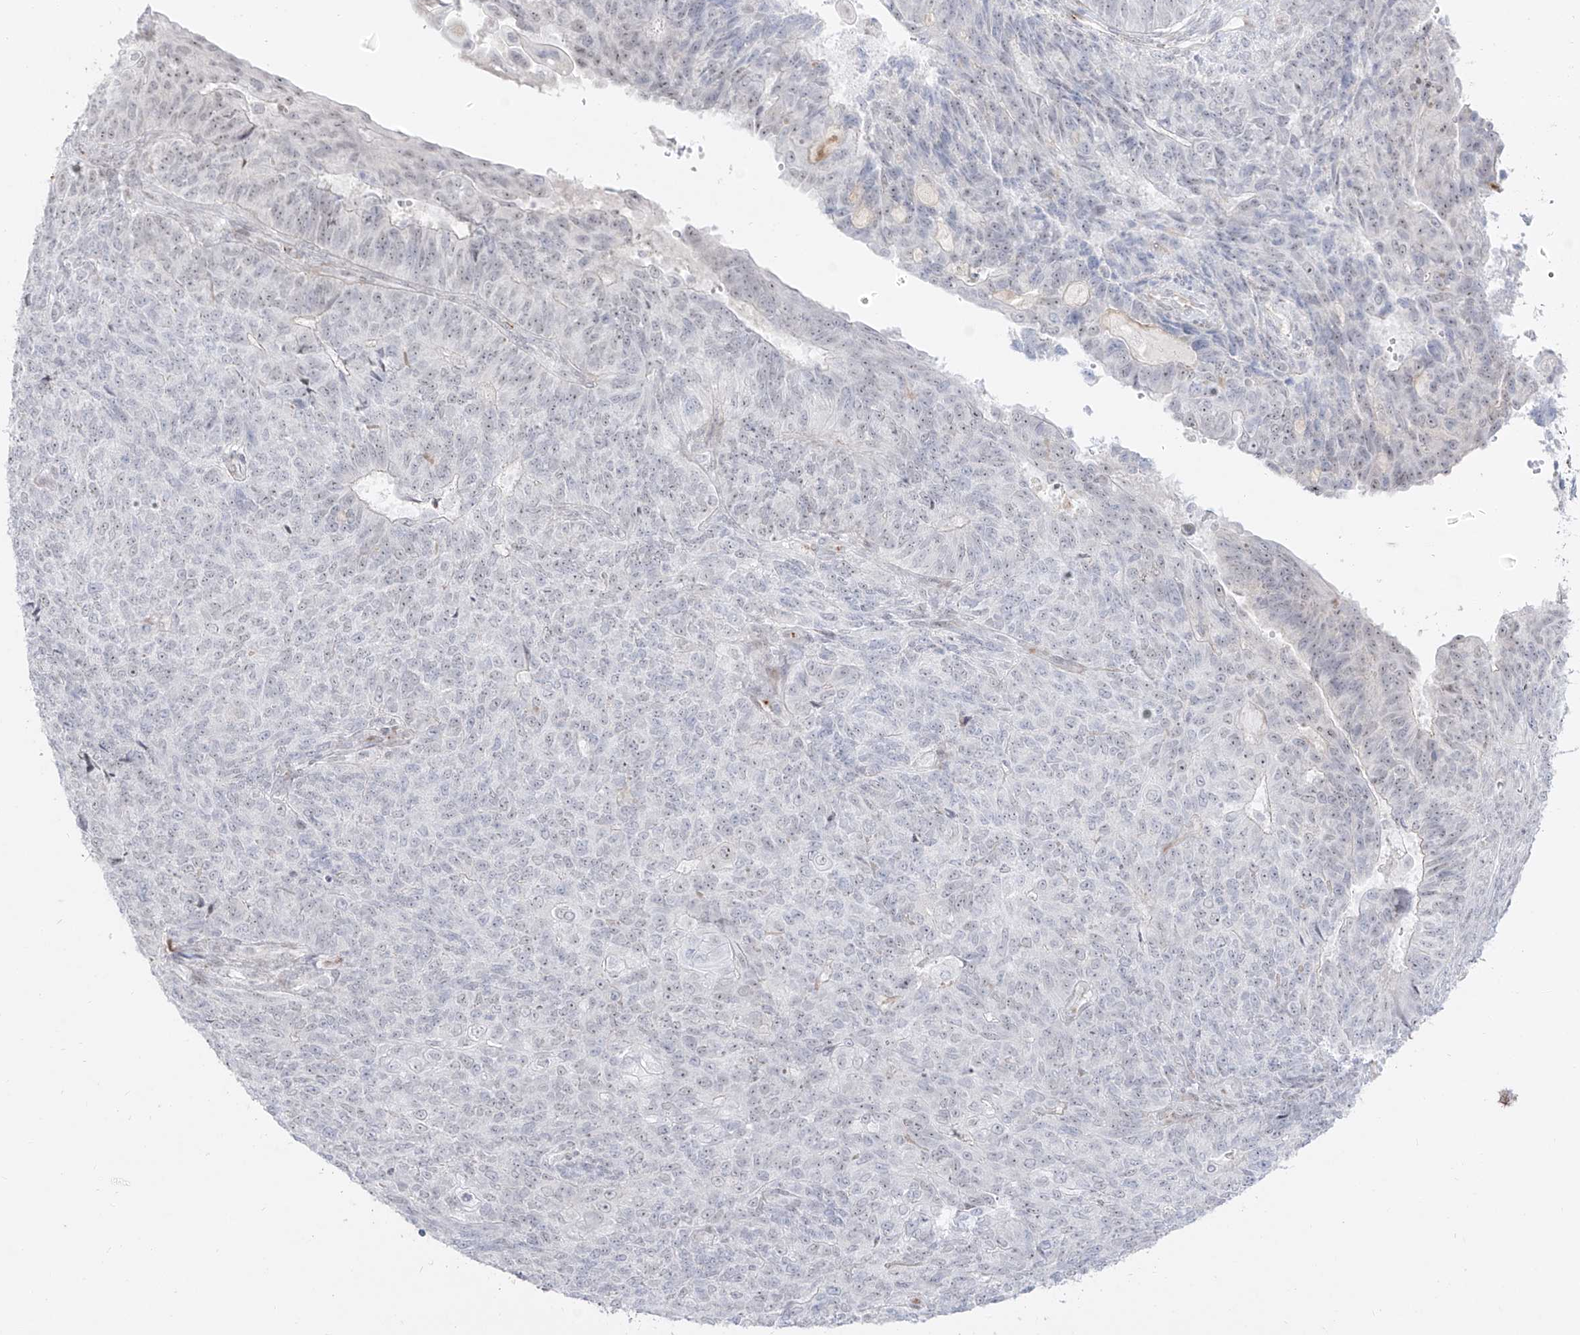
{"staining": {"intensity": "weak", "quantity": "<25%", "location": "nuclear"}, "tissue": "endometrial cancer", "cell_type": "Tumor cells", "image_type": "cancer", "snomed": [{"axis": "morphology", "description": "Adenocarcinoma, NOS"}, {"axis": "topography", "description": "Endometrium"}], "caption": "Immunohistochemical staining of endometrial adenocarcinoma demonstrates no significant expression in tumor cells.", "gene": "ZNF180", "patient": {"sex": "female", "age": 32}}